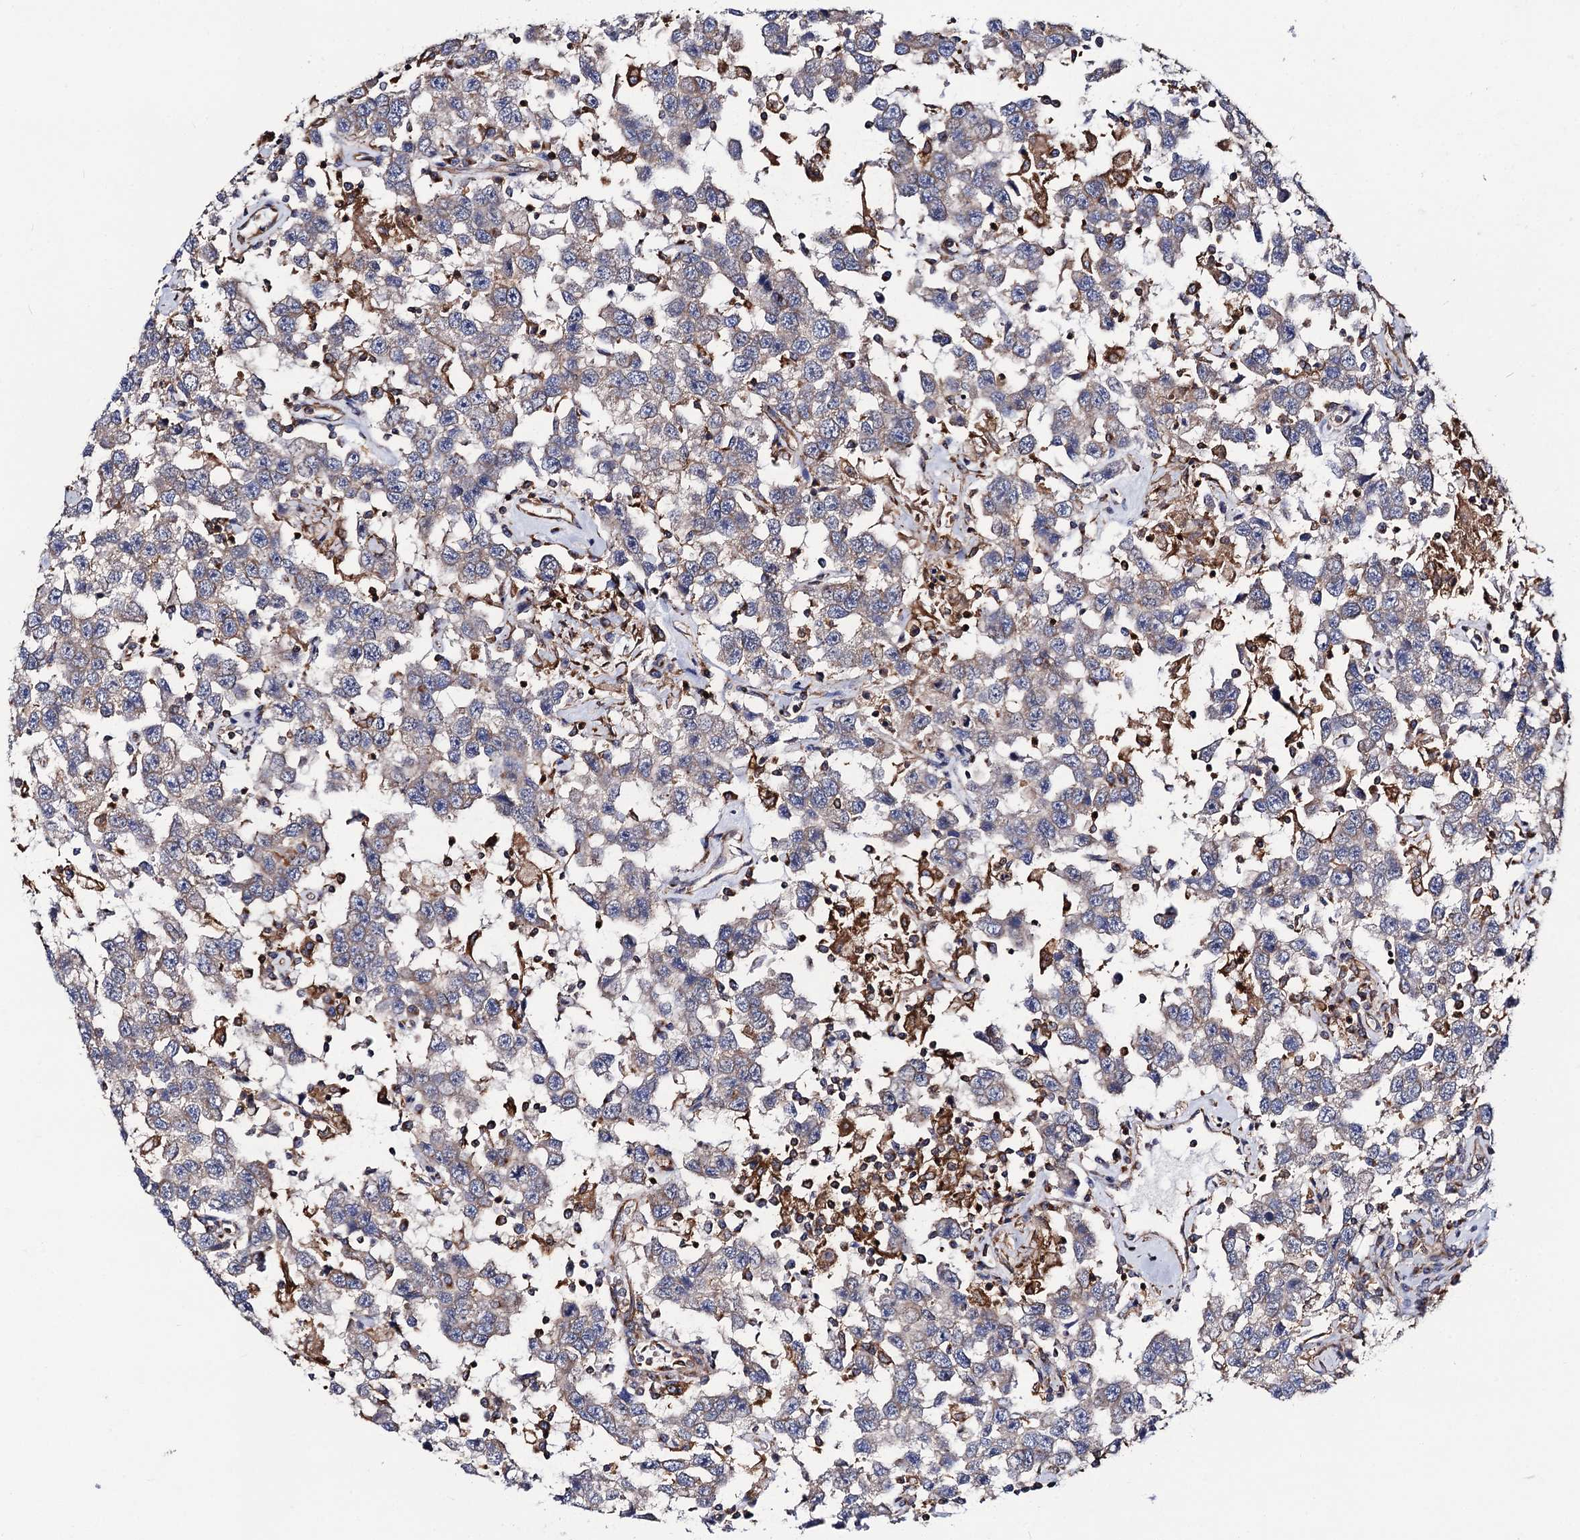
{"staining": {"intensity": "negative", "quantity": "none", "location": "none"}, "tissue": "testis cancer", "cell_type": "Tumor cells", "image_type": "cancer", "snomed": [{"axis": "morphology", "description": "Seminoma, NOS"}, {"axis": "topography", "description": "Testis"}], "caption": "The immunohistochemistry (IHC) histopathology image has no significant expression in tumor cells of seminoma (testis) tissue. (Stains: DAB (3,3'-diaminobenzidine) immunohistochemistry (IHC) with hematoxylin counter stain, Microscopy: brightfield microscopy at high magnification).", "gene": "DYDC1", "patient": {"sex": "male", "age": 41}}